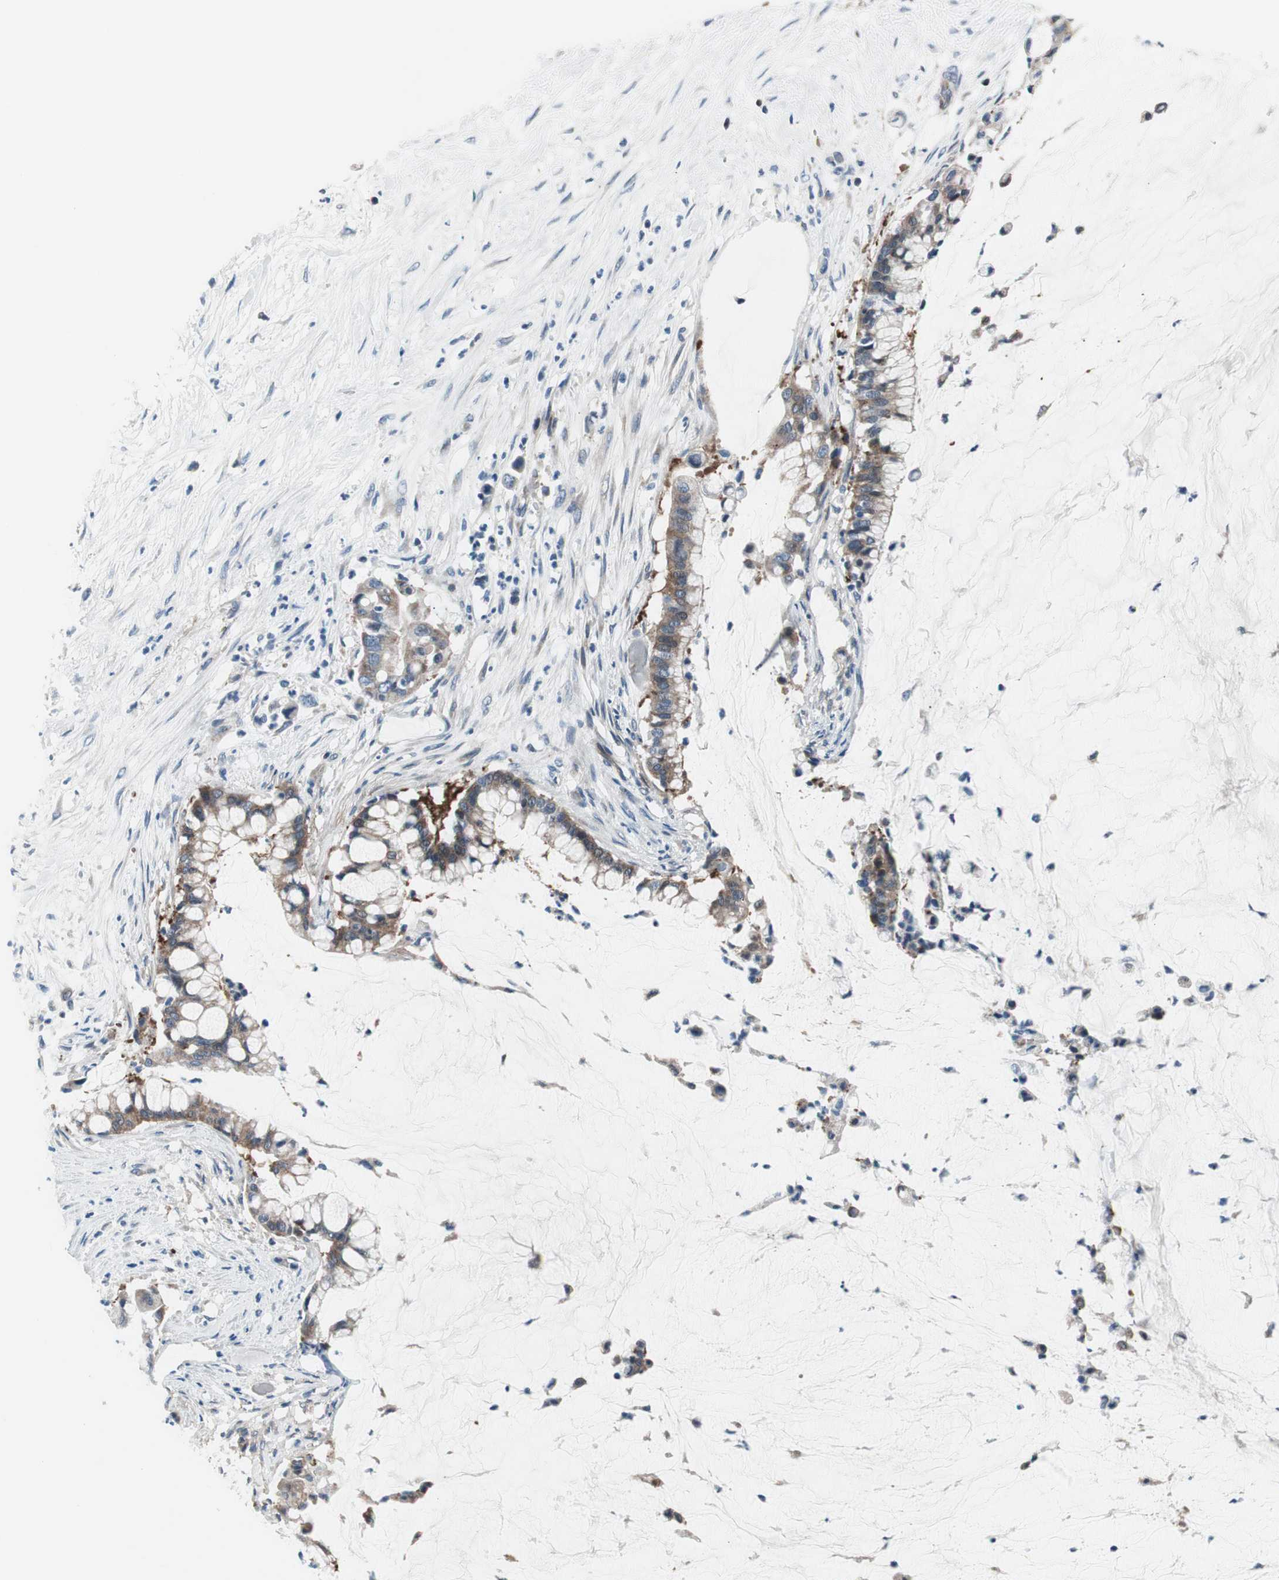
{"staining": {"intensity": "weak", "quantity": ">75%", "location": "cytoplasmic/membranous"}, "tissue": "pancreatic cancer", "cell_type": "Tumor cells", "image_type": "cancer", "snomed": [{"axis": "morphology", "description": "Adenocarcinoma, NOS"}, {"axis": "topography", "description": "Pancreas"}], "caption": "IHC histopathology image of neoplastic tissue: human pancreatic adenocarcinoma stained using immunohistochemistry exhibits low levels of weak protein expression localized specifically in the cytoplasmic/membranous of tumor cells, appearing as a cytoplasmic/membranous brown color.", "gene": "PRDX2", "patient": {"sex": "male", "age": 41}}